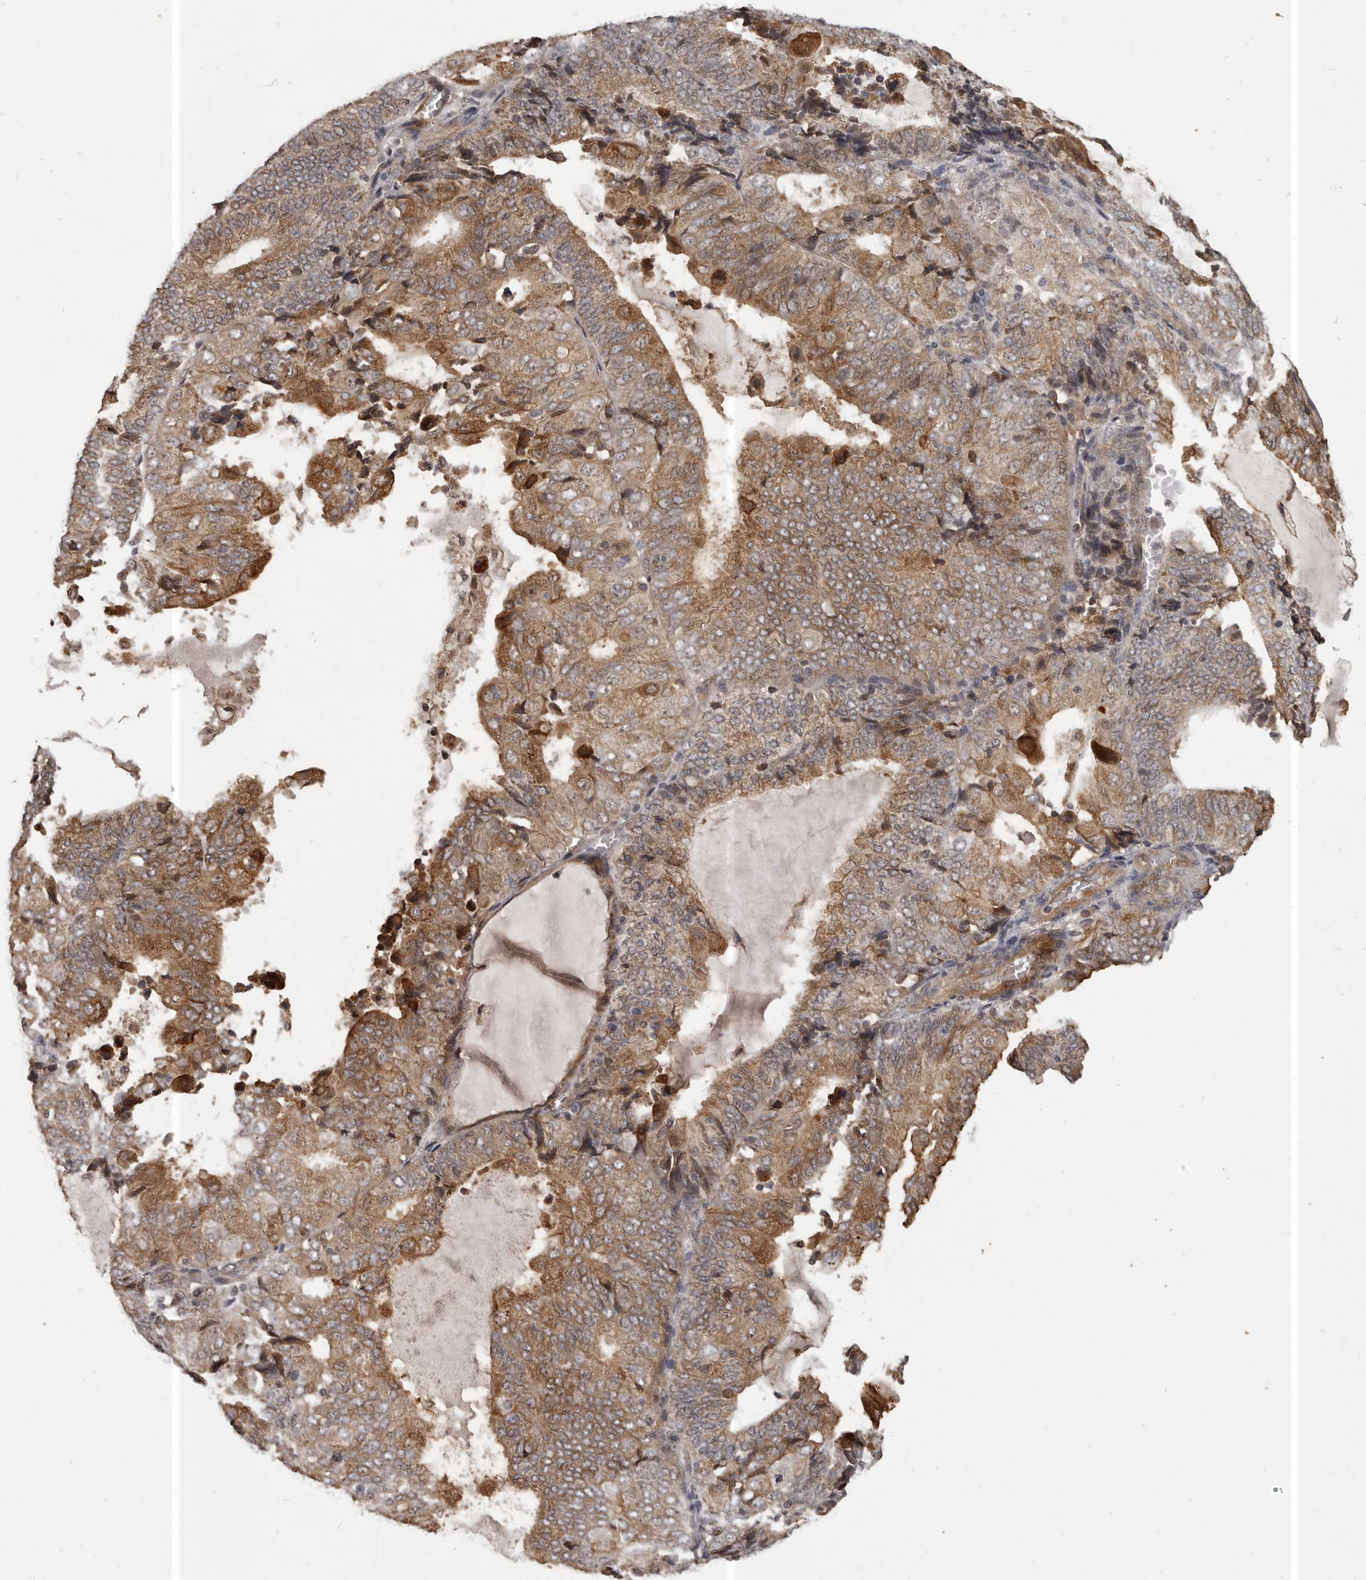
{"staining": {"intensity": "moderate", "quantity": ">75%", "location": "cytoplasmic/membranous"}, "tissue": "endometrial cancer", "cell_type": "Tumor cells", "image_type": "cancer", "snomed": [{"axis": "morphology", "description": "Adenocarcinoma, NOS"}, {"axis": "topography", "description": "Endometrium"}], "caption": "The micrograph reveals staining of adenocarcinoma (endometrial), revealing moderate cytoplasmic/membranous protein staining (brown color) within tumor cells.", "gene": "SLITRK6", "patient": {"sex": "female", "age": 81}}